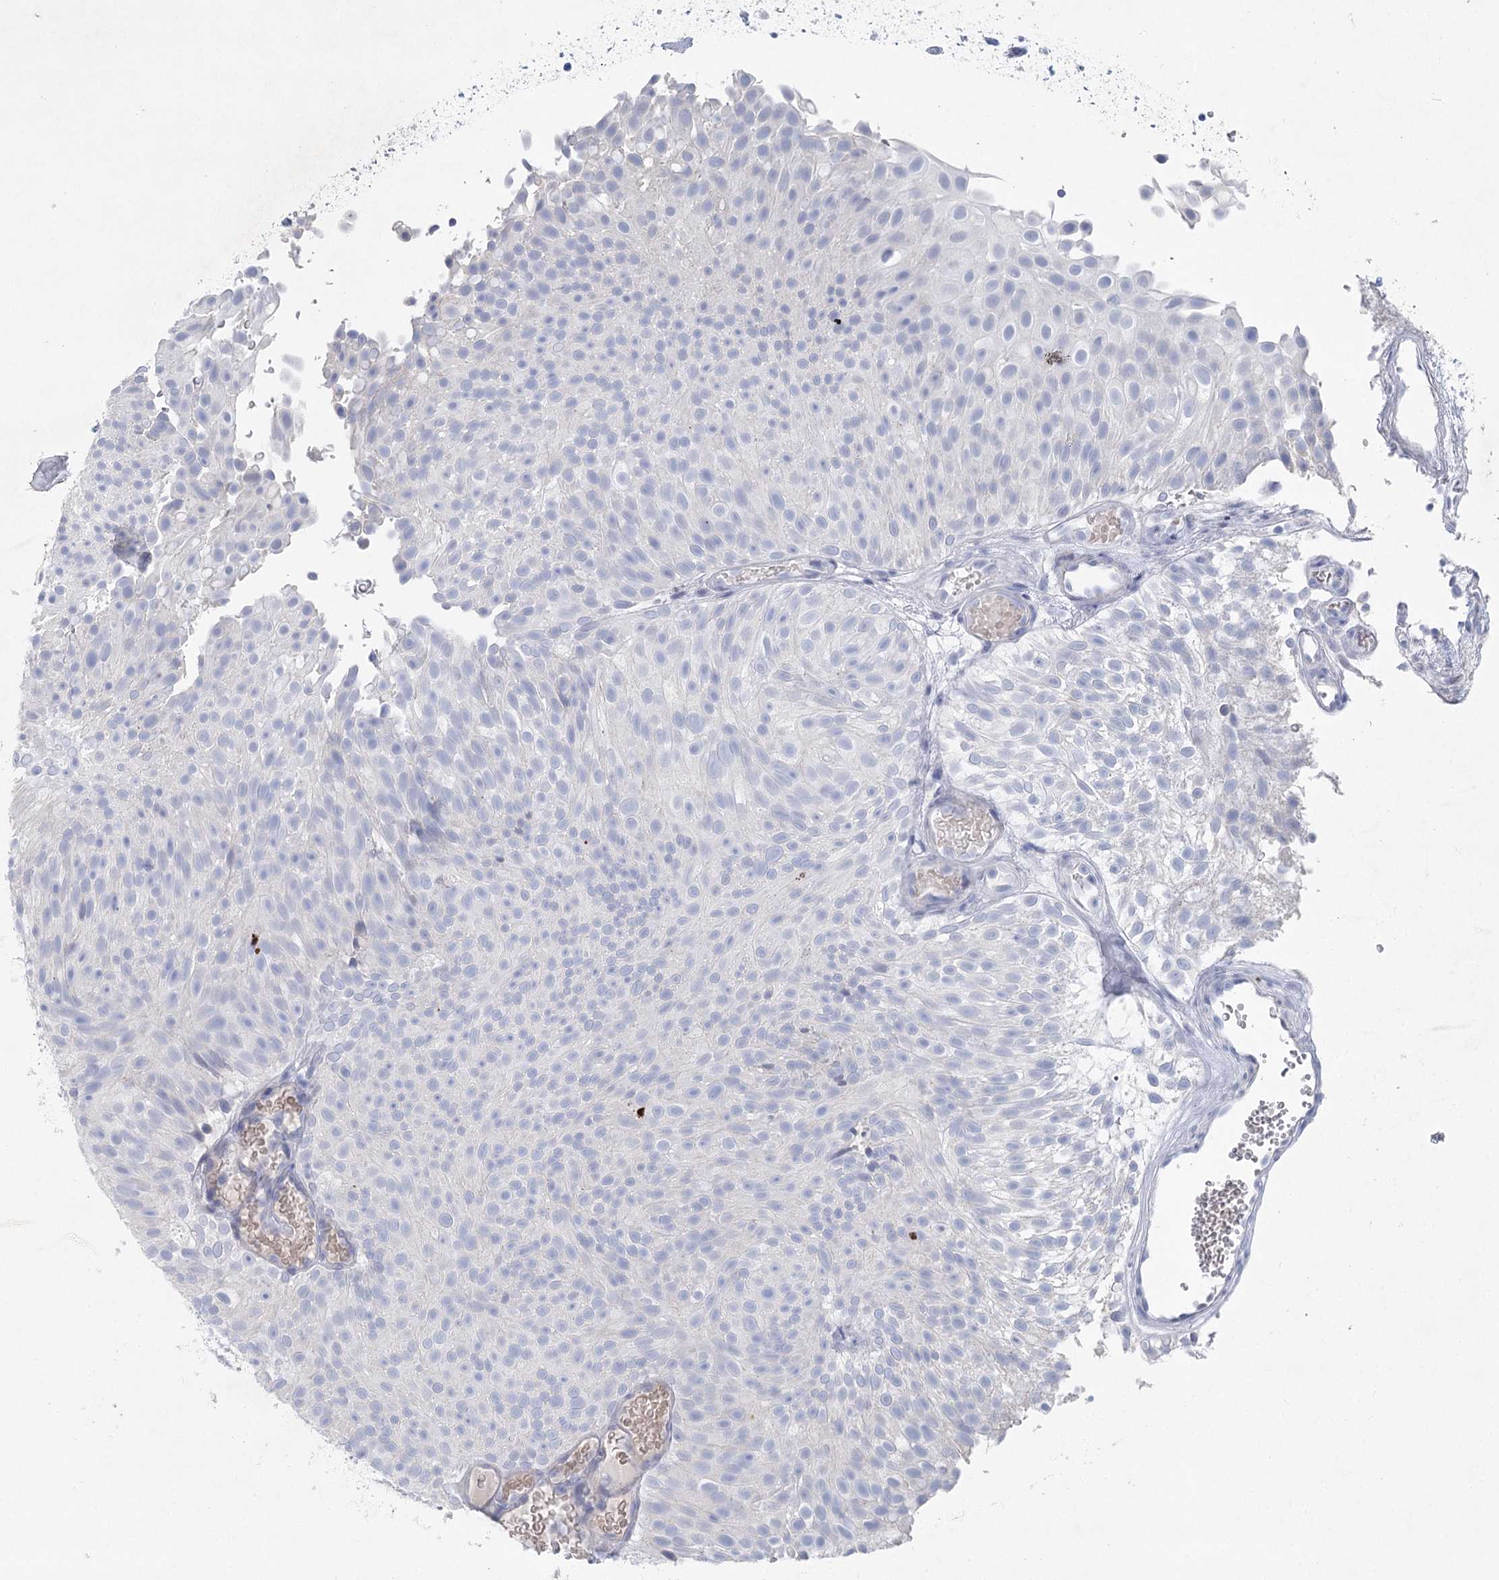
{"staining": {"intensity": "weak", "quantity": "<25%", "location": "cytoplasmic/membranous"}, "tissue": "urothelial cancer", "cell_type": "Tumor cells", "image_type": "cancer", "snomed": [{"axis": "morphology", "description": "Urothelial carcinoma, Low grade"}, {"axis": "topography", "description": "Urinary bladder"}], "caption": "Tumor cells show no significant positivity in urothelial carcinoma (low-grade). (Stains: DAB immunohistochemistry (IHC) with hematoxylin counter stain, Microscopy: brightfield microscopy at high magnification).", "gene": "WDR74", "patient": {"sex": "male", "age": 78}}